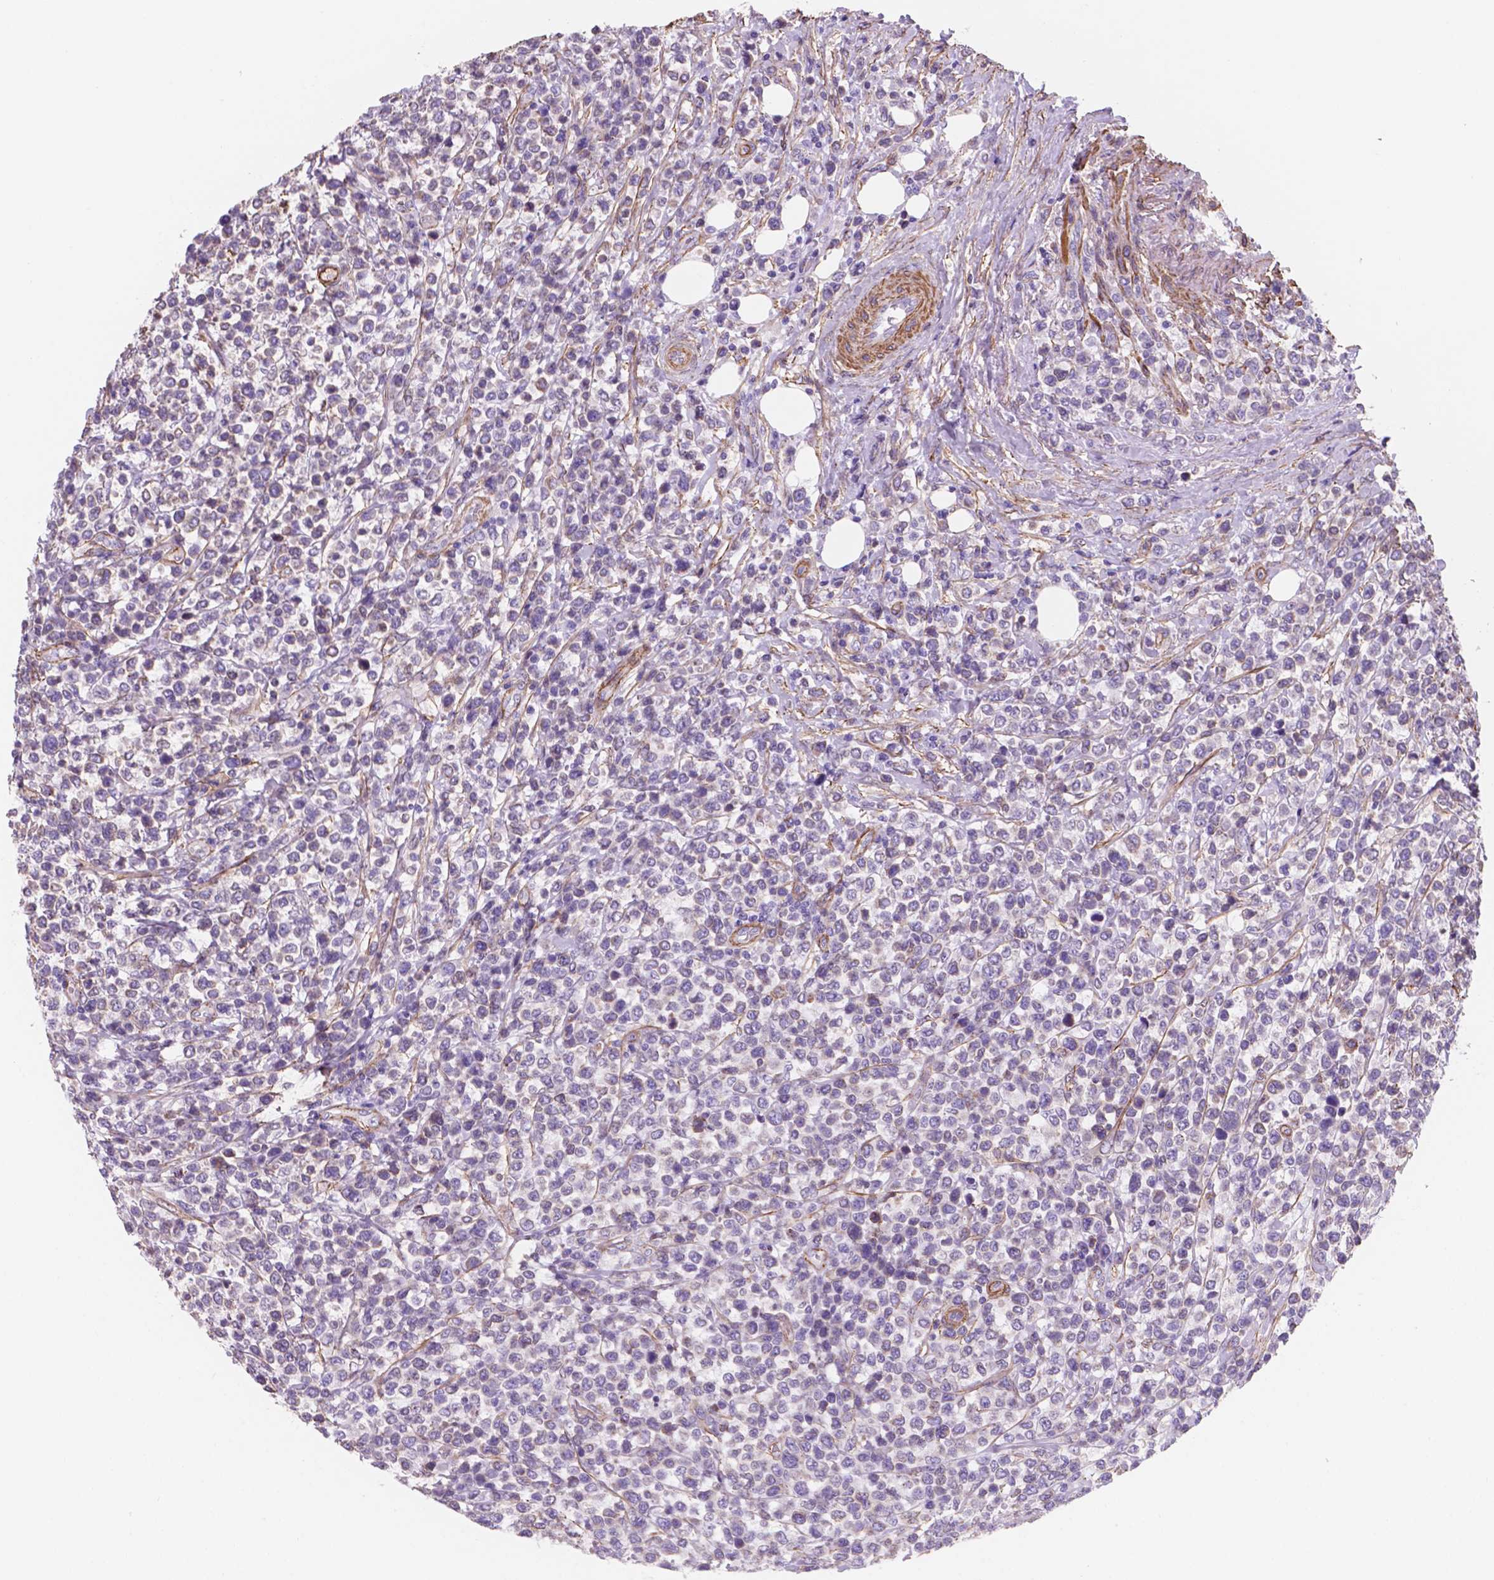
{"staining": {"intensity": "negative", "quantity": "none", "location": "none"}, "tissue": "lymphoma", "cell_type": "Tumor cells", "image_type": "cancer", "snomed": [{"axis": "morphology", "description": "Malignant lymphoma, non-Hodgkin's type, High grade"}, {"axis": "topography", "description": "Soft tissue"}], "caption": "The IHC micrograph has no significant positivity in tumor cells of lymphoma tissue.", "gene": "TOR2A", "patient": {"sex": "female", "age": 56}}